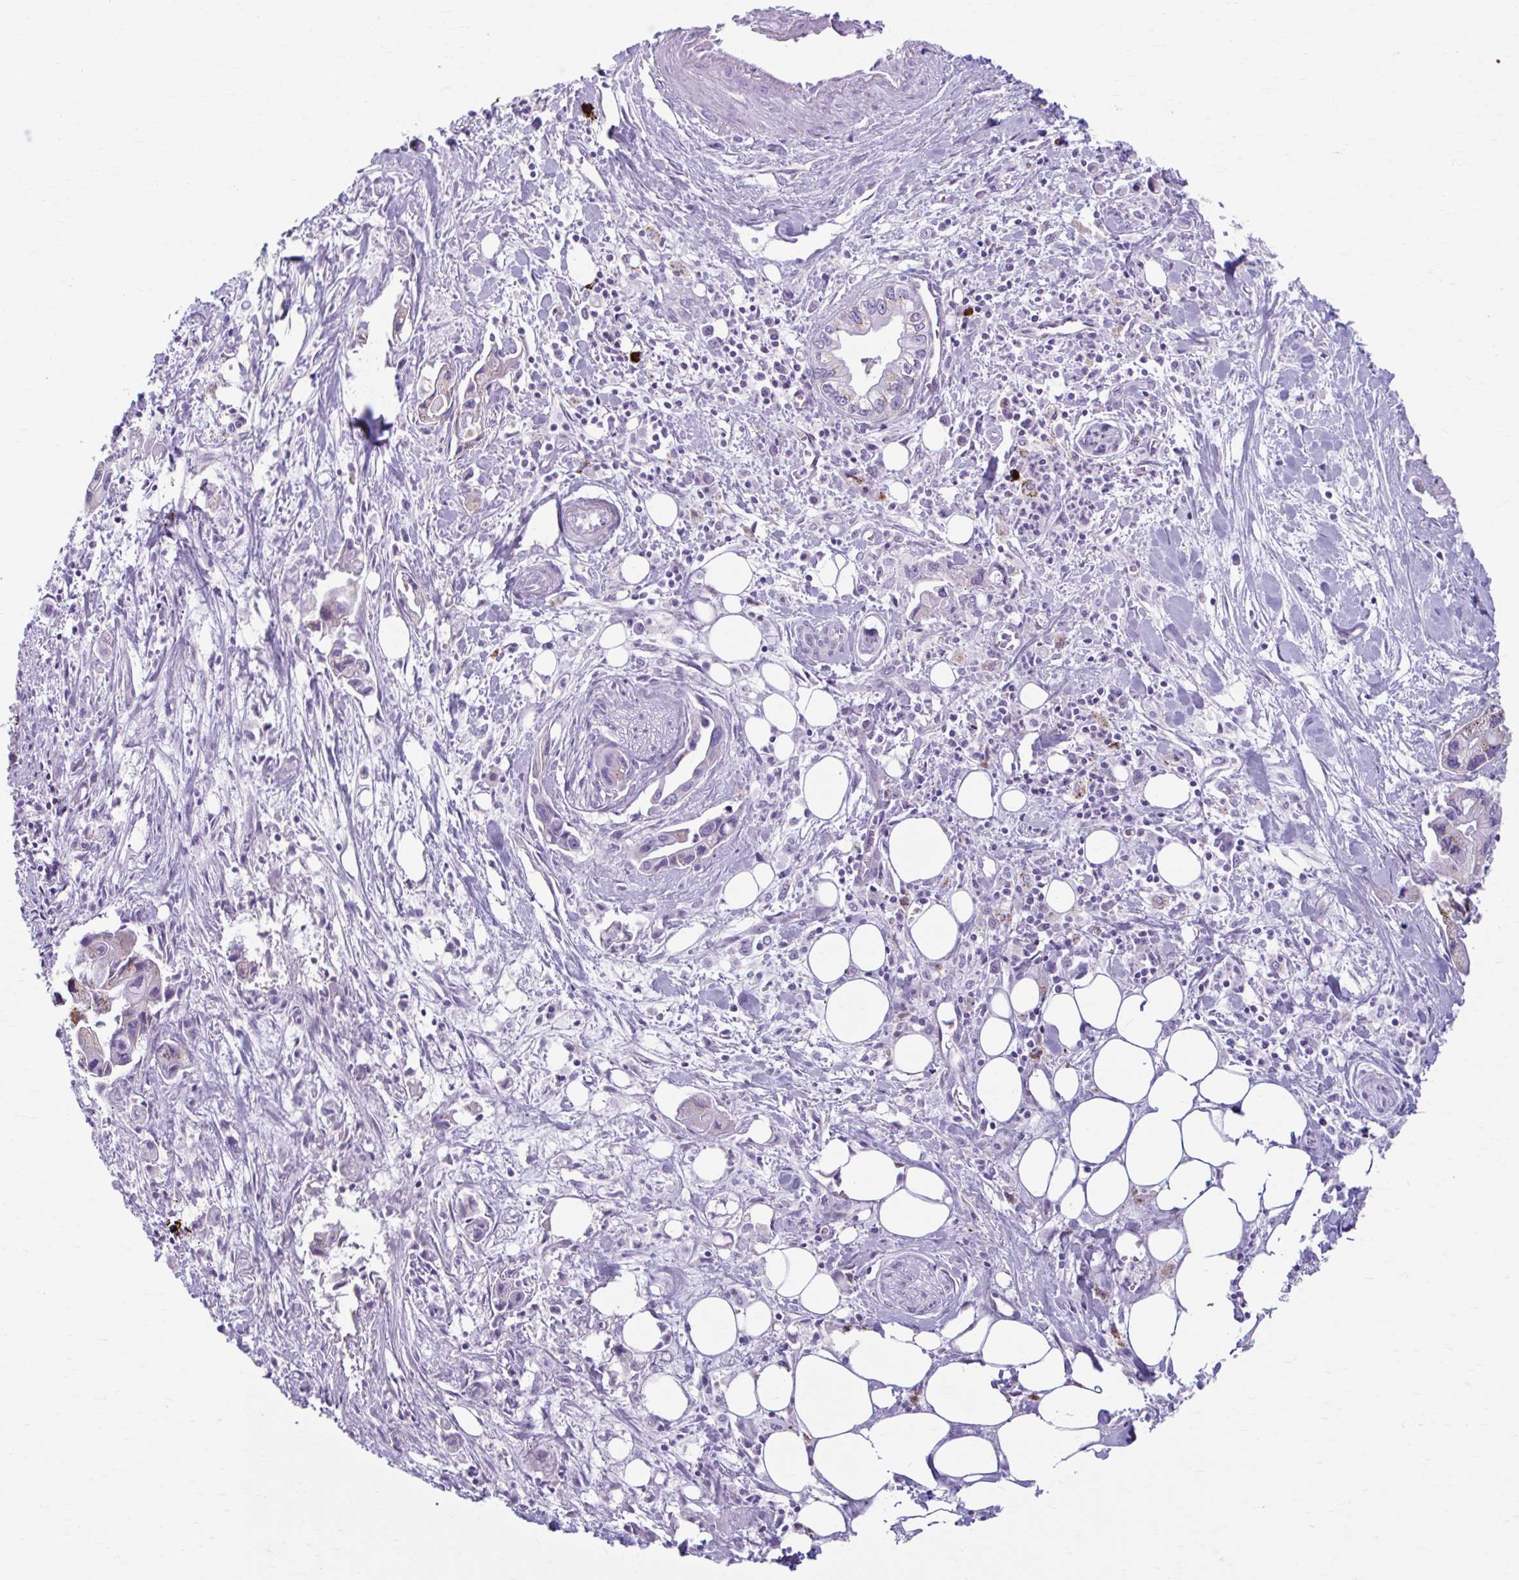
{"staining": {"intensity": "weak", "quantity": "<25%", "location": "cytoplasmic/membranous"}, "tissue": "pancreatic cancer", "cell_type": "Tumor cells", "image_type": "cancer", "snomed": [{"axis": "morphology", "description": "Adenocarcinoma, NOS"}, {"axis": "topography", "description": "Pancreas"}], "caption": "This is an IHC image of human pancreatic adenocarcinoma. There is no expression in tumor cells.", "gene": "C12orf71", "patient": {"sex": "male", "age": 61}}